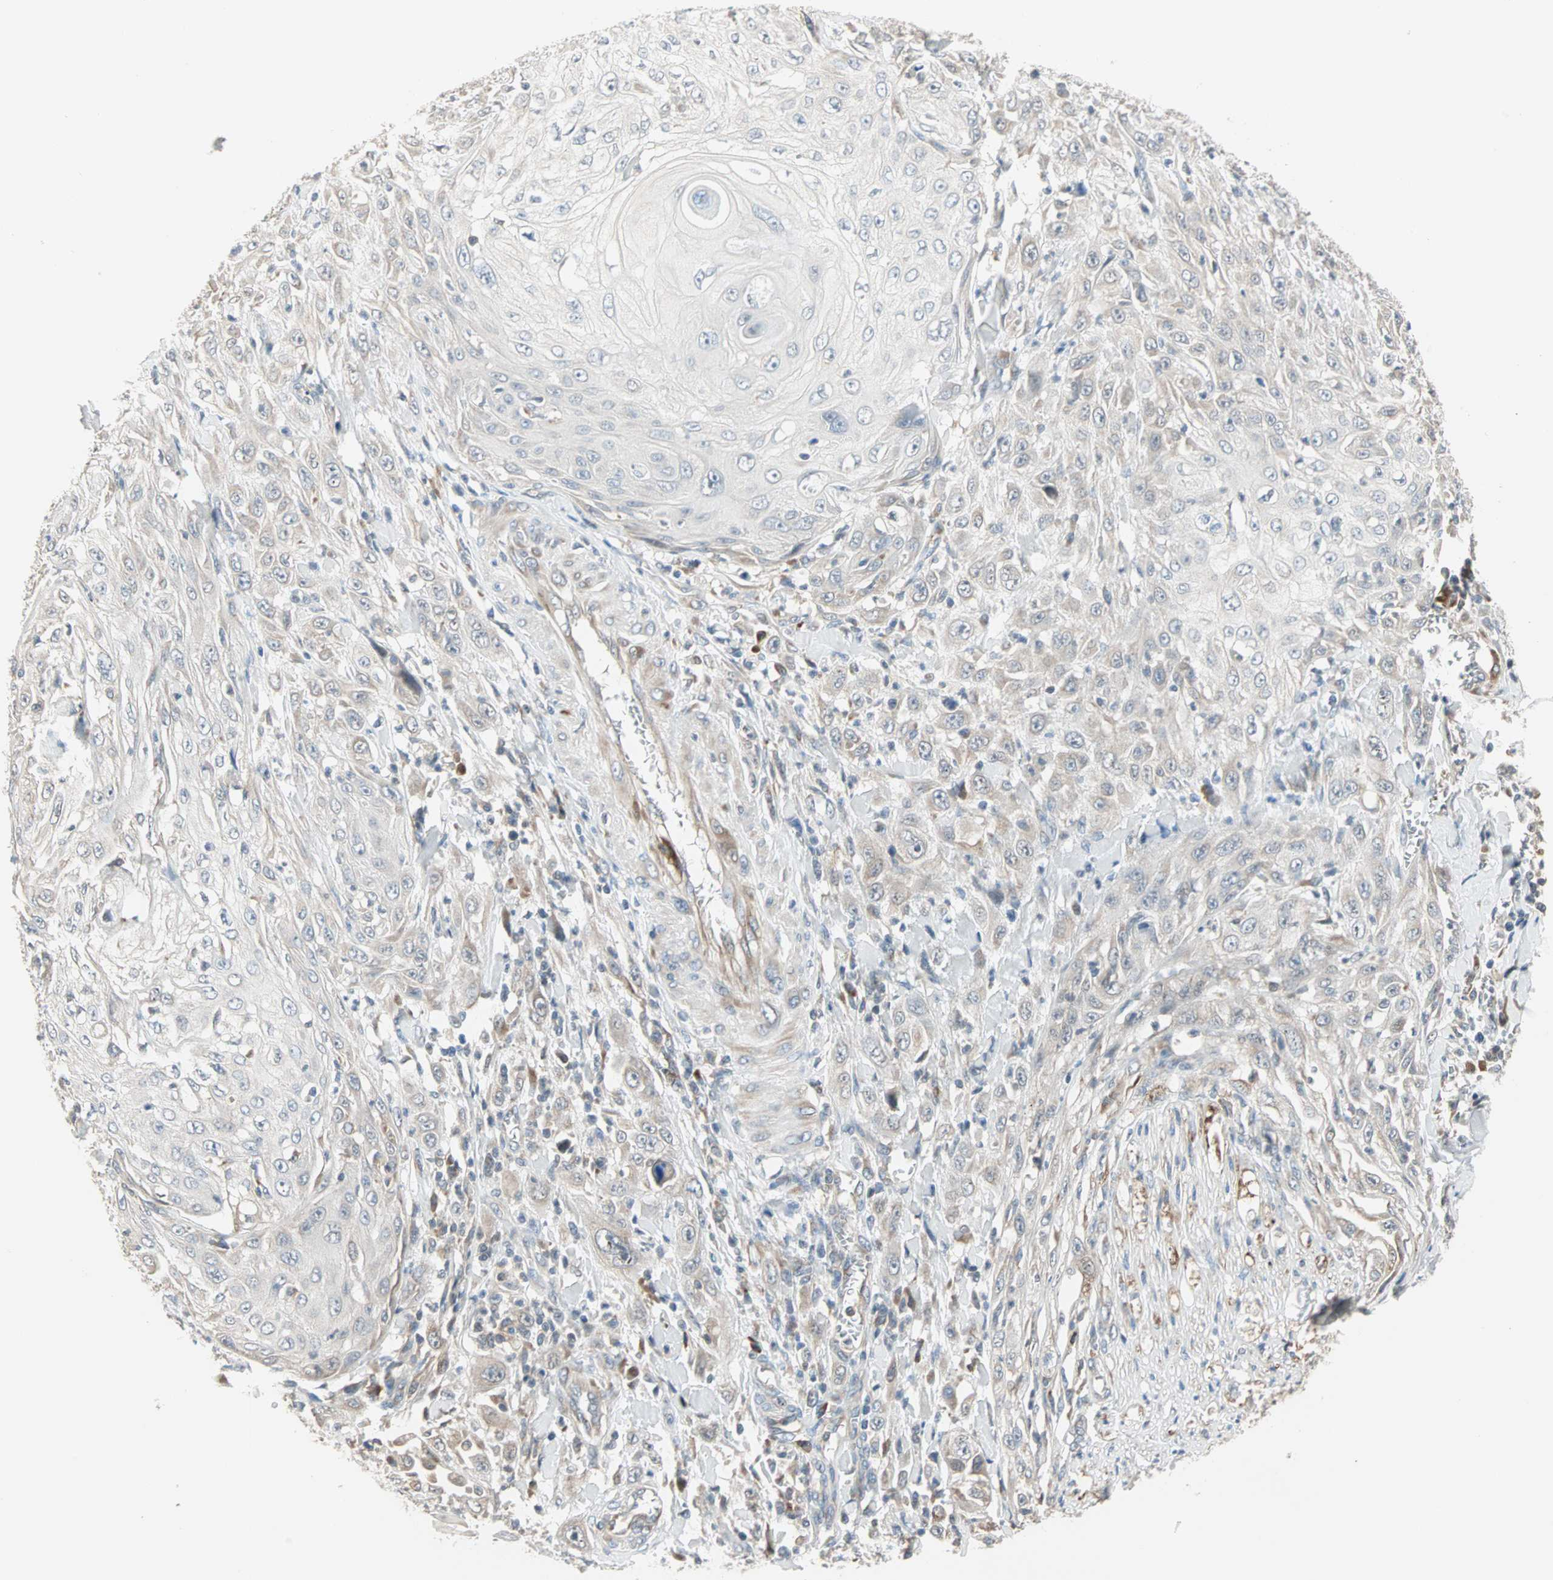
{"staining": {"intensity": "weak", "quantity": "<25%", "location": "cytoplasmic/membranous"}, "tissue": "skin cancer", "cell_type": "Tumor cells", "image_type": "cancer", "snomed": [{"axis": "morphology", "description": "Squamous cell carcinoma, NOS"}, {"axis": "morphology", "description": "Squamous cell carcinoma, metastatic, NOS"}, {"axis": "topography", "description": "Skin"}, {"axis": "topography", "description": "Lymph node"}], "caption": "This histopathology image is of skin cancer stained with immunohistochemistry to label a protein in brown with the nuclei are counter-stained blue. There is no staining in tumor cells. (DAB (3,3'-diaminobenzidine) immunohistochemistry with hematoxylin counter stain).", "gene": "SAR1A", "patient": {"sex": "male", "age": 75}}